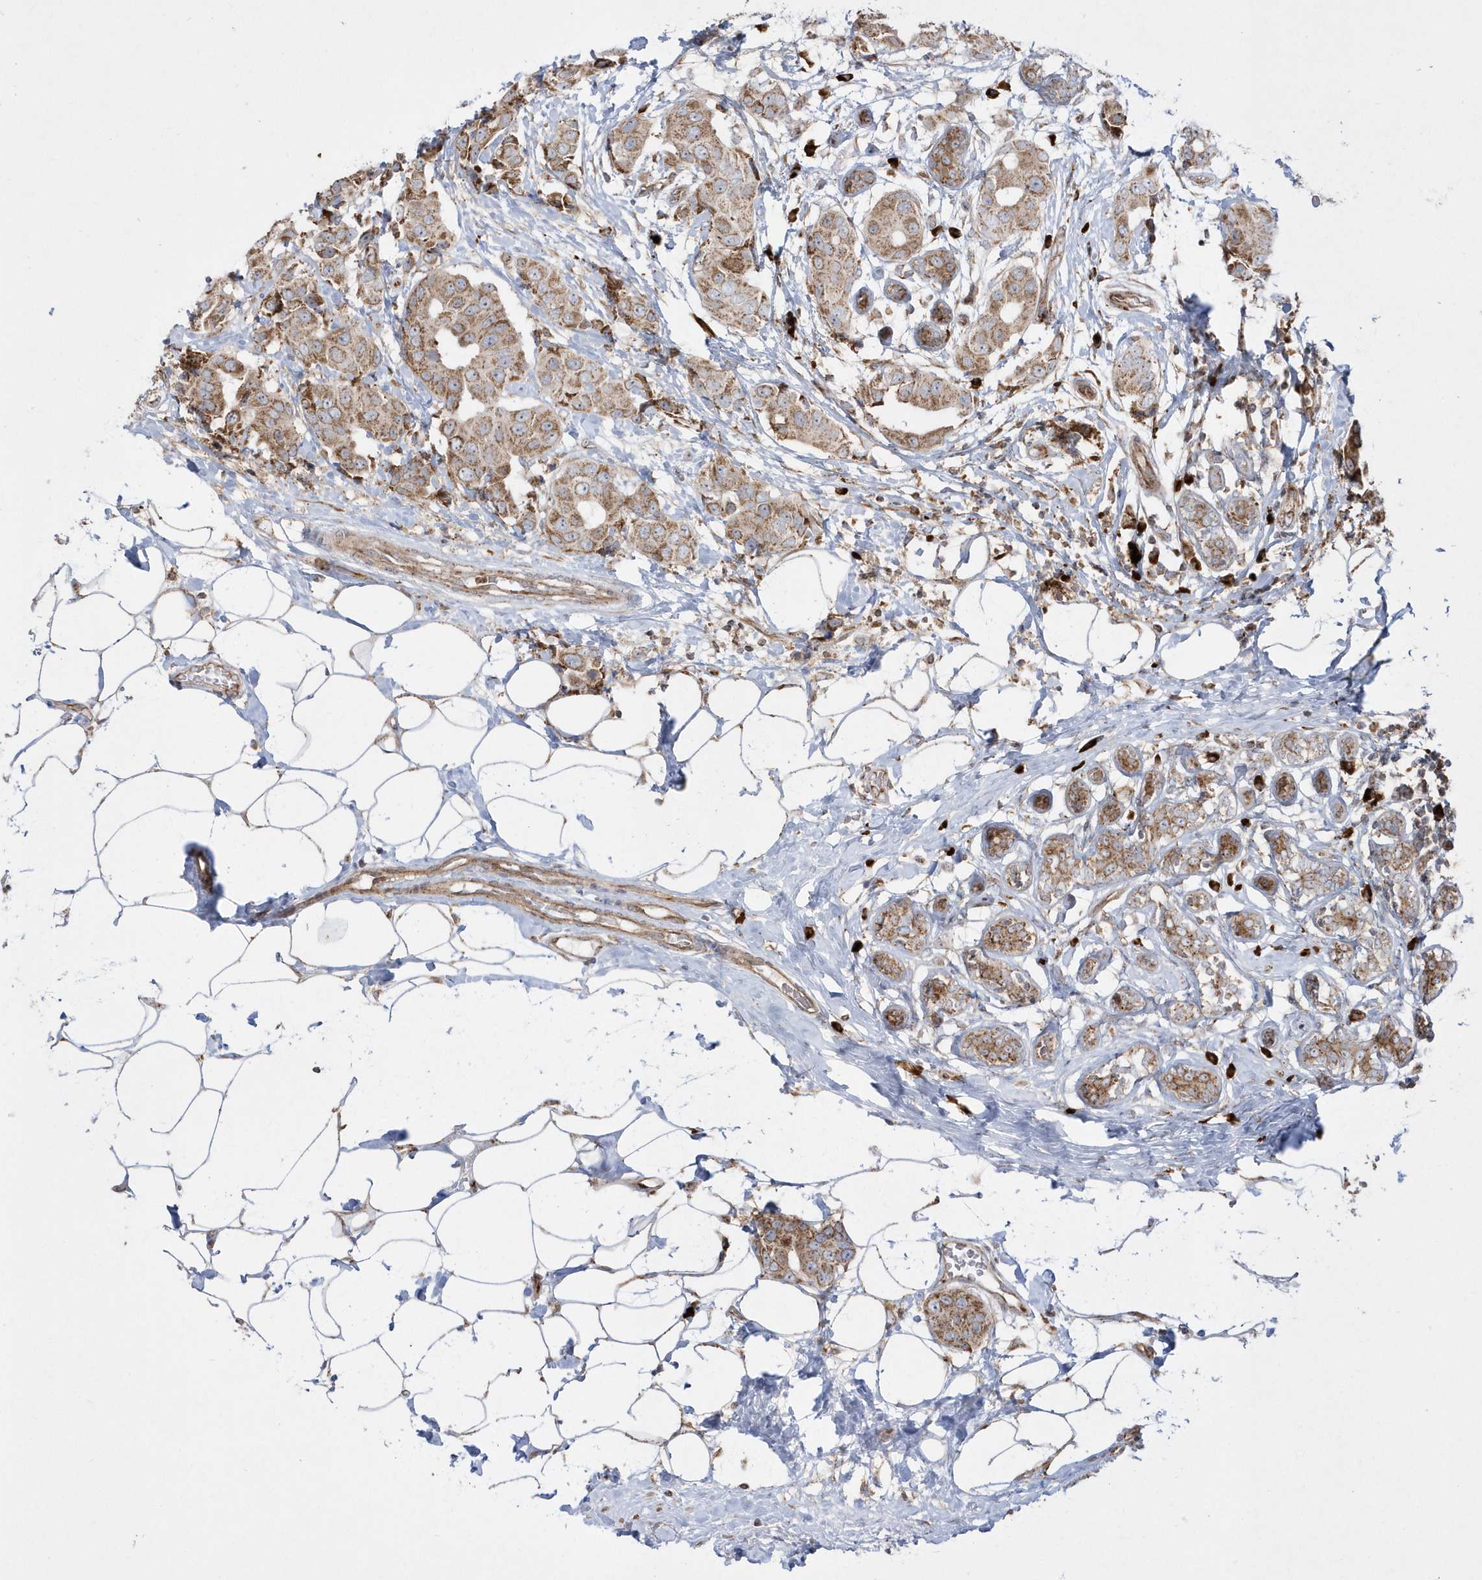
{"staining": {"intensity": "moderate", "quantity": ">75%", "location": "cytoplasmic/membranous"}, "tissue": "breast cancer", "cell_type": "Tumor cells", "image_type": "cancer", "snomed": [{"axis": "morphology", "description": "Normal tissue, NOS"}, {"axis": "morphology", "description": "Duct carcinoma"}, {"axis": "topography", "description": "Breast"}], "caption": "Immunohistochemical staining of human breast cancer (infiltrating ductal carcinoma) displays moderate cytoplasmic/membranous protein positivity in about >75% of tumor cells. Ihc stains the protein in brown and the nuclei are stained blue.", "gene": "SH3BP2", "patient": {"sex": "female", "age": 39}}